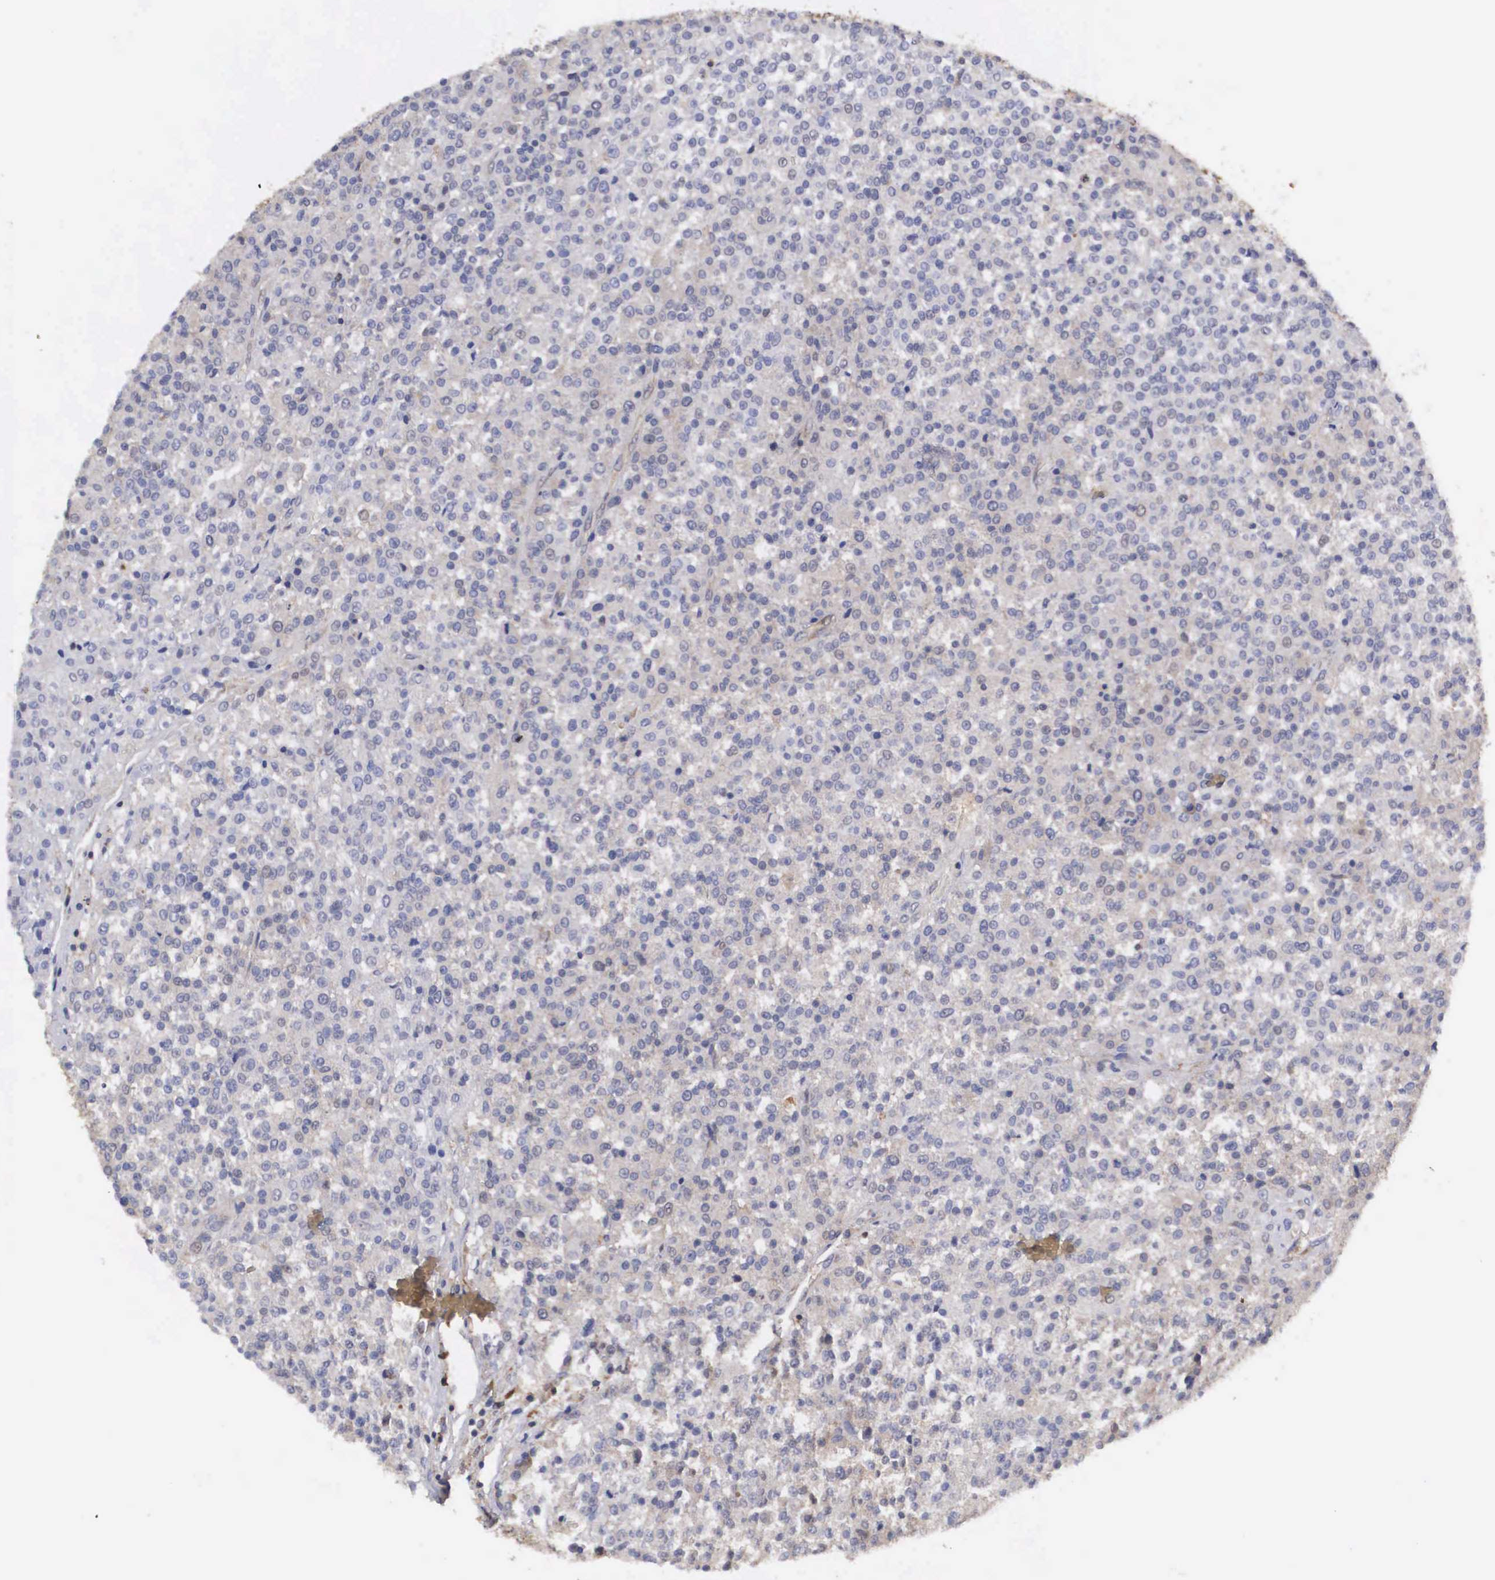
{"staining": {"intensity": "weak", "quantity": "25%-75%", "location": "cytoplasmic/membranous"}, "tissue": "testis cancer", "cell_type": "Tumor cells", "image_type": "cancer", "snomed": [{"axis": "morphology", "description": "Seminoma, NOS"}, {"axis": "topography", "description": "Testis"}], "caption": "Immunohistochemical staining of testis seminoma displays low levels of weak cytoplasmic/membranous staining in approximately 25%-75% of tumor cells. The protein is stained brown, and the nuclei are stained in blue (DAB IHC with brightfield microscopy, high magnification).", "gene": "ADSL", "patient": {"sex": "male", "age": 59}}